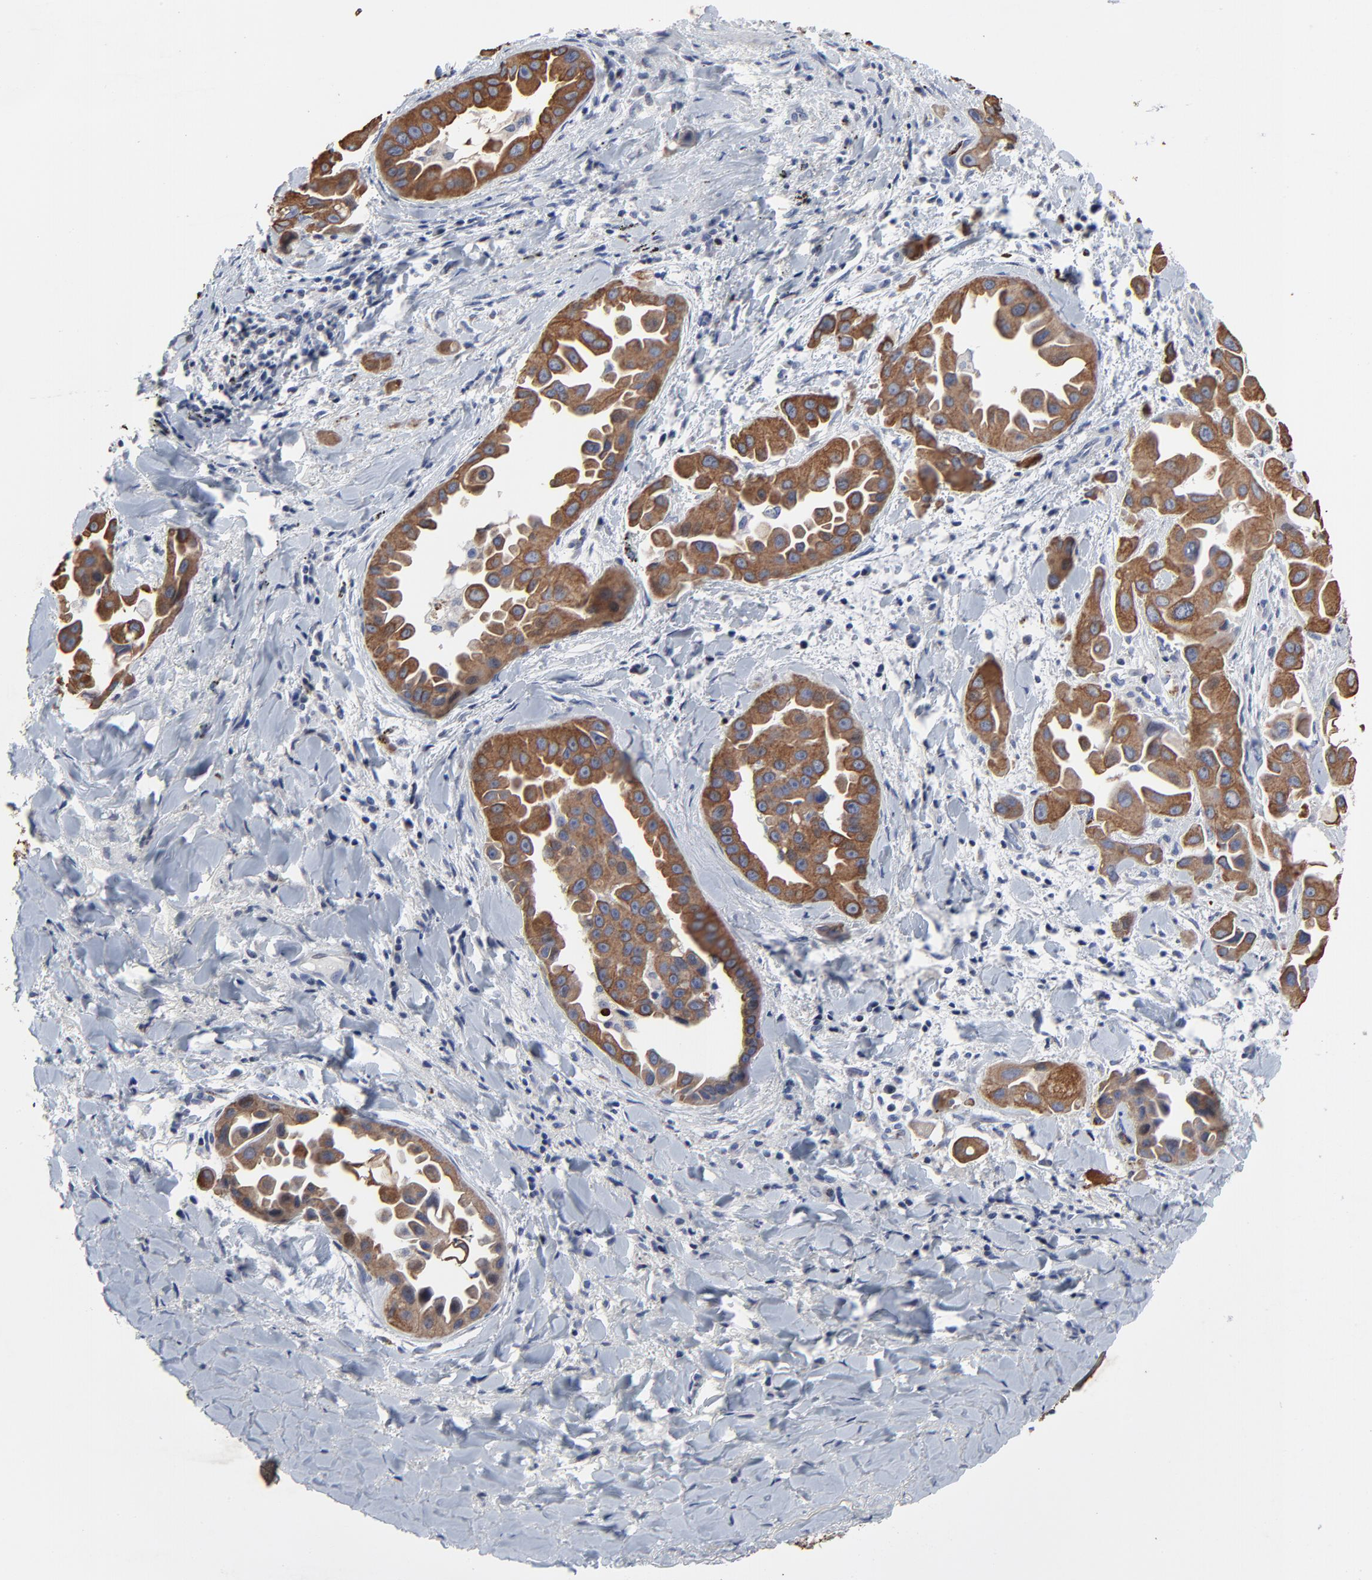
{"staining": {"intensity": "moderate", "quantity": ">75%", "location": "cytoplasmic/membranous"}, "tissue": "lung cancer", "cell_type": "Tumor cells", "image_type": "cancer", "snomed": [{"axis": "morphology", "description": "Normal tissue, NOS"}, {"axis": "morphology", "description": "Adenocarcinoma, NOS"}, {"axis": "topography", "description": "Bronchus"}], "caption": "Immunohistochemical staining of human lung cancer (adenocarcinoma) displays medium levels of moderate cytoplasmic/membranous positivity in approximately >75% of tumor cells. Ihc stains the protein in brown and the nuclei are stained blue.", "gene": "LNX1", "patient": {"sex": "male", "age": 68}}